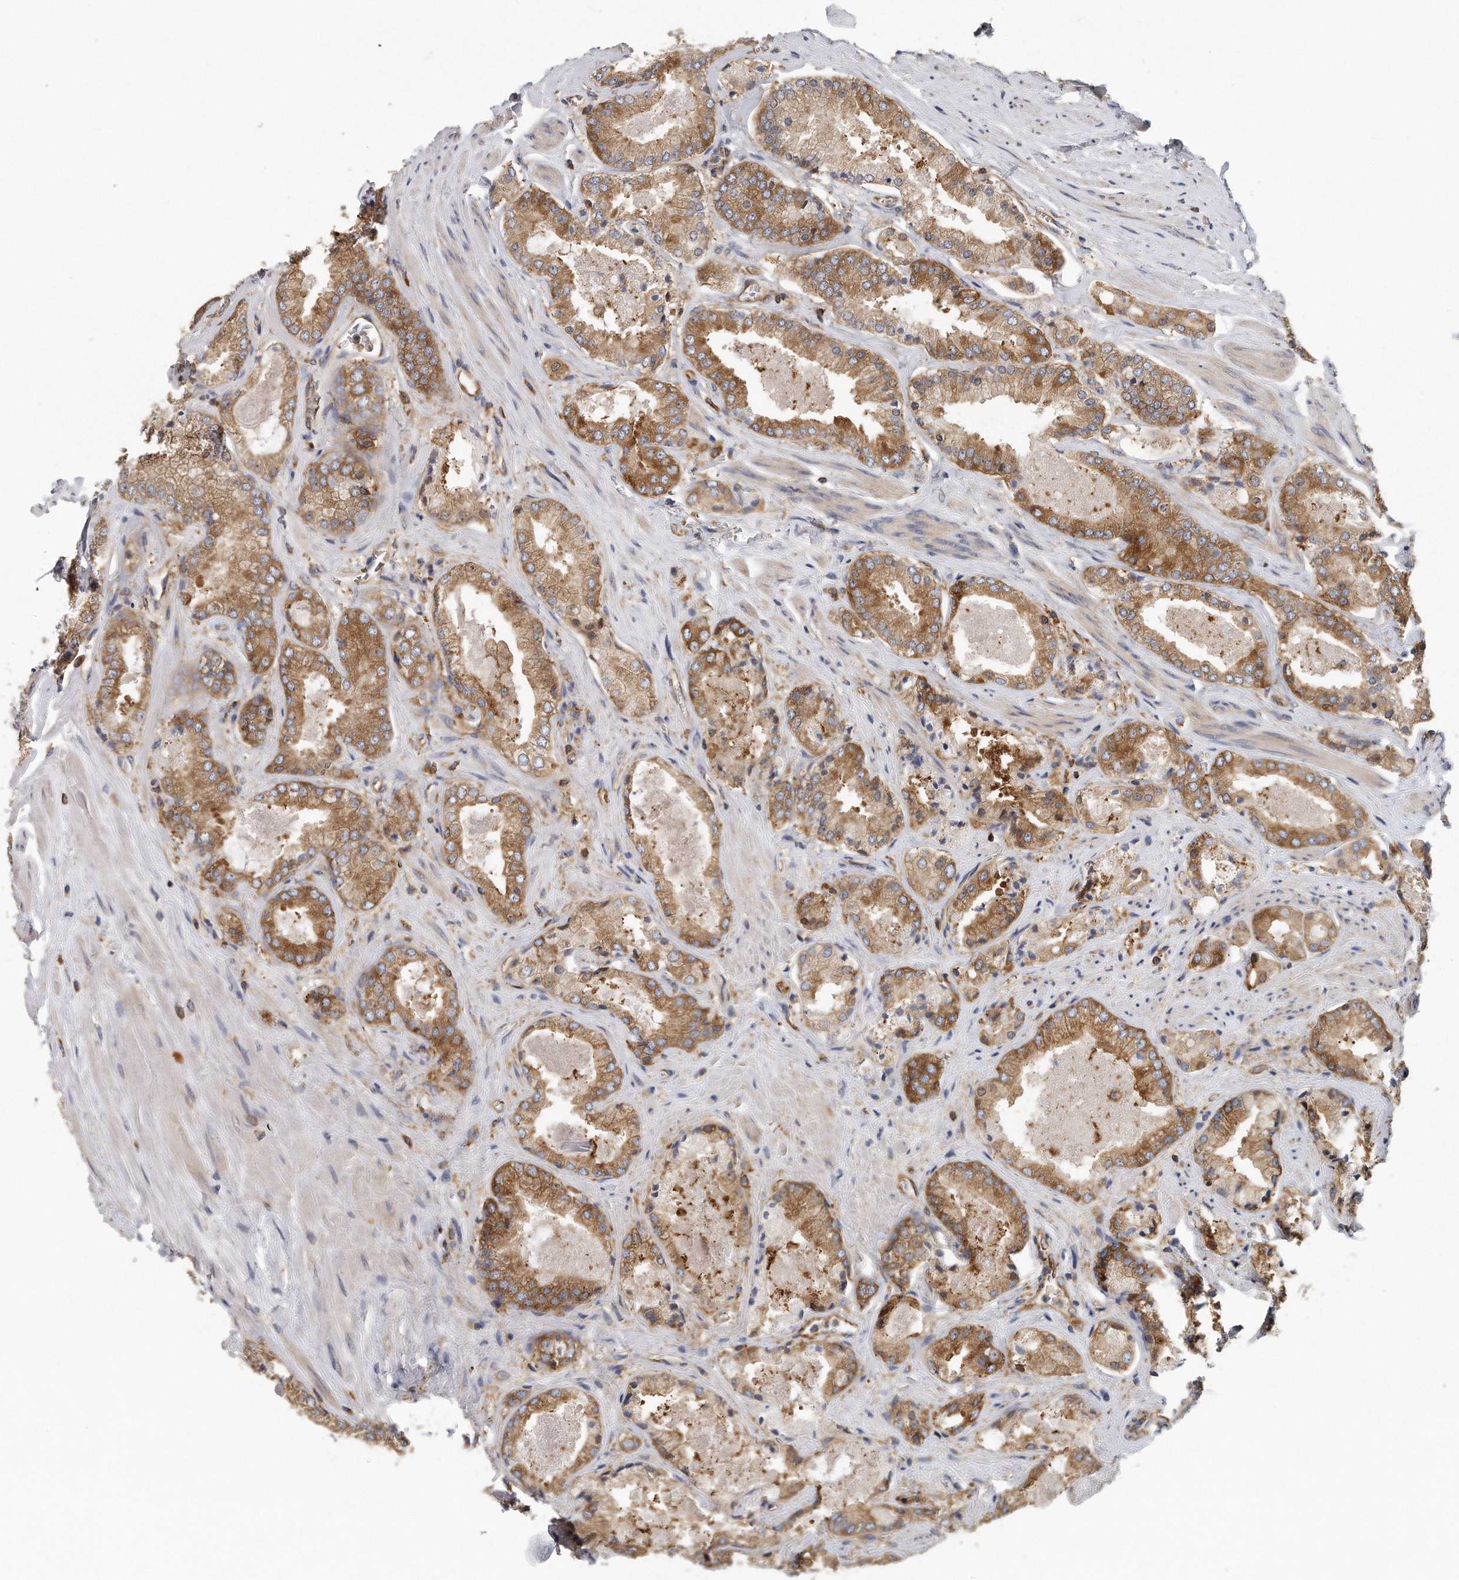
{"staining": {"intensity": "strong", "quantity": "25%-75%", "location": "cytoplasmic/membranous"}, "tissue": "prostate cancer", "cell_type": "Tumor cells", "image_type": "cancer", "snomed": [{"axis": "morphology", "description": "Adenocarcinoma, High grade"}, {"axis": "topography", "description": "Prostate"}], "caption": "A high amount of strong cytoplasmic/membranous staining is appreciated in about 25%-75% of tumor cells in prostate cancer (high-grade adenocarcinoma) tissue.", "gene": "EIF3I", "patient": {"sex": "male", "age": 58}}